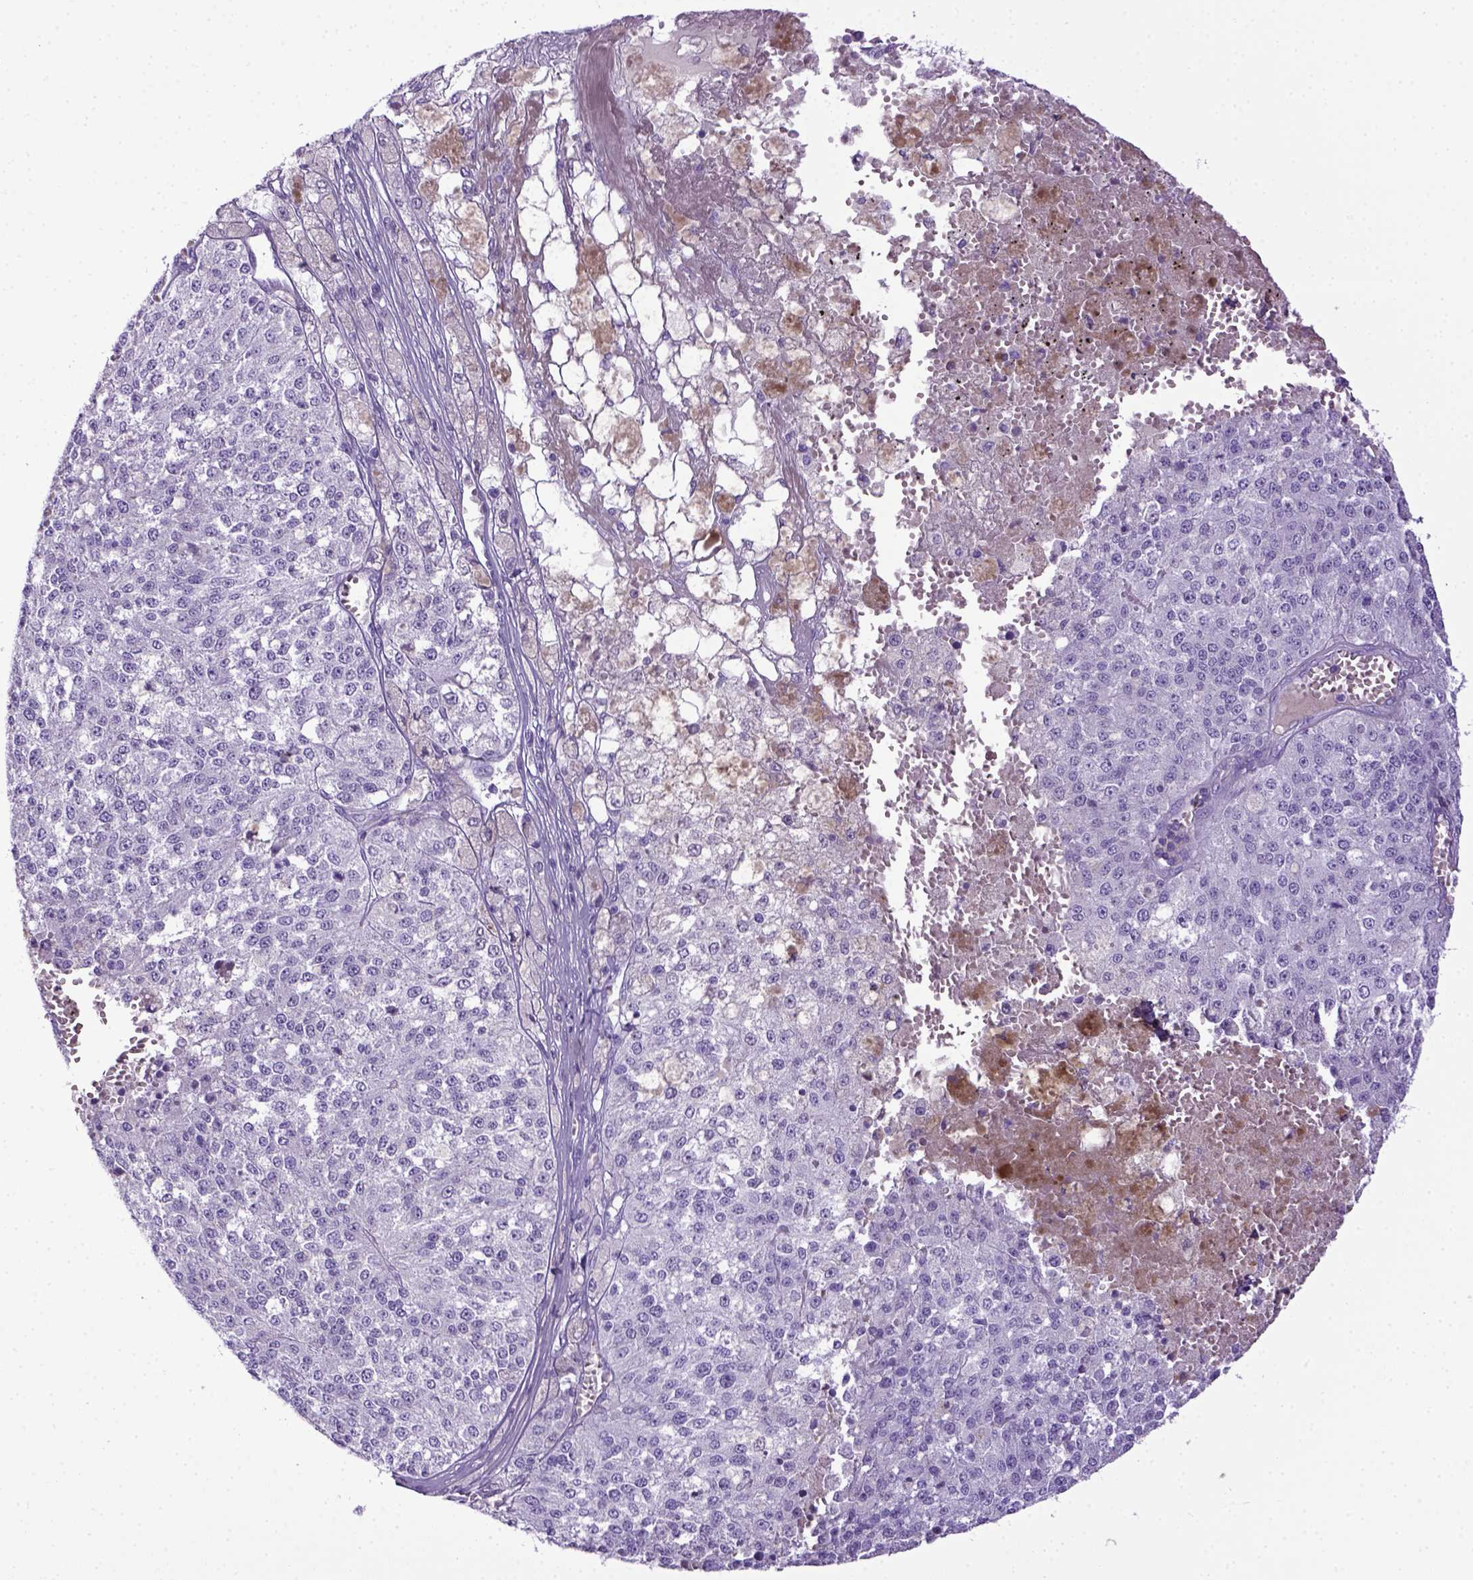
{"staining": {"intensity": "negative", "quantity": "none", "location": "none"}, "tissue": "melanoma", "cell_type": "Tumor cells", "image_type": "cancer", "snomed": [{"axis": "morphology", "description": "Malignant melanoma, Metastatic site"}, {"axis": "topography", "description": "Lymph node"}], "caption": "The IHC image has no significant positivity in tumor cells of malignant melanoma (metastatic site) tissue.", "gene": "ITIH4", "patient": {"sex": "female", "age": 64}}